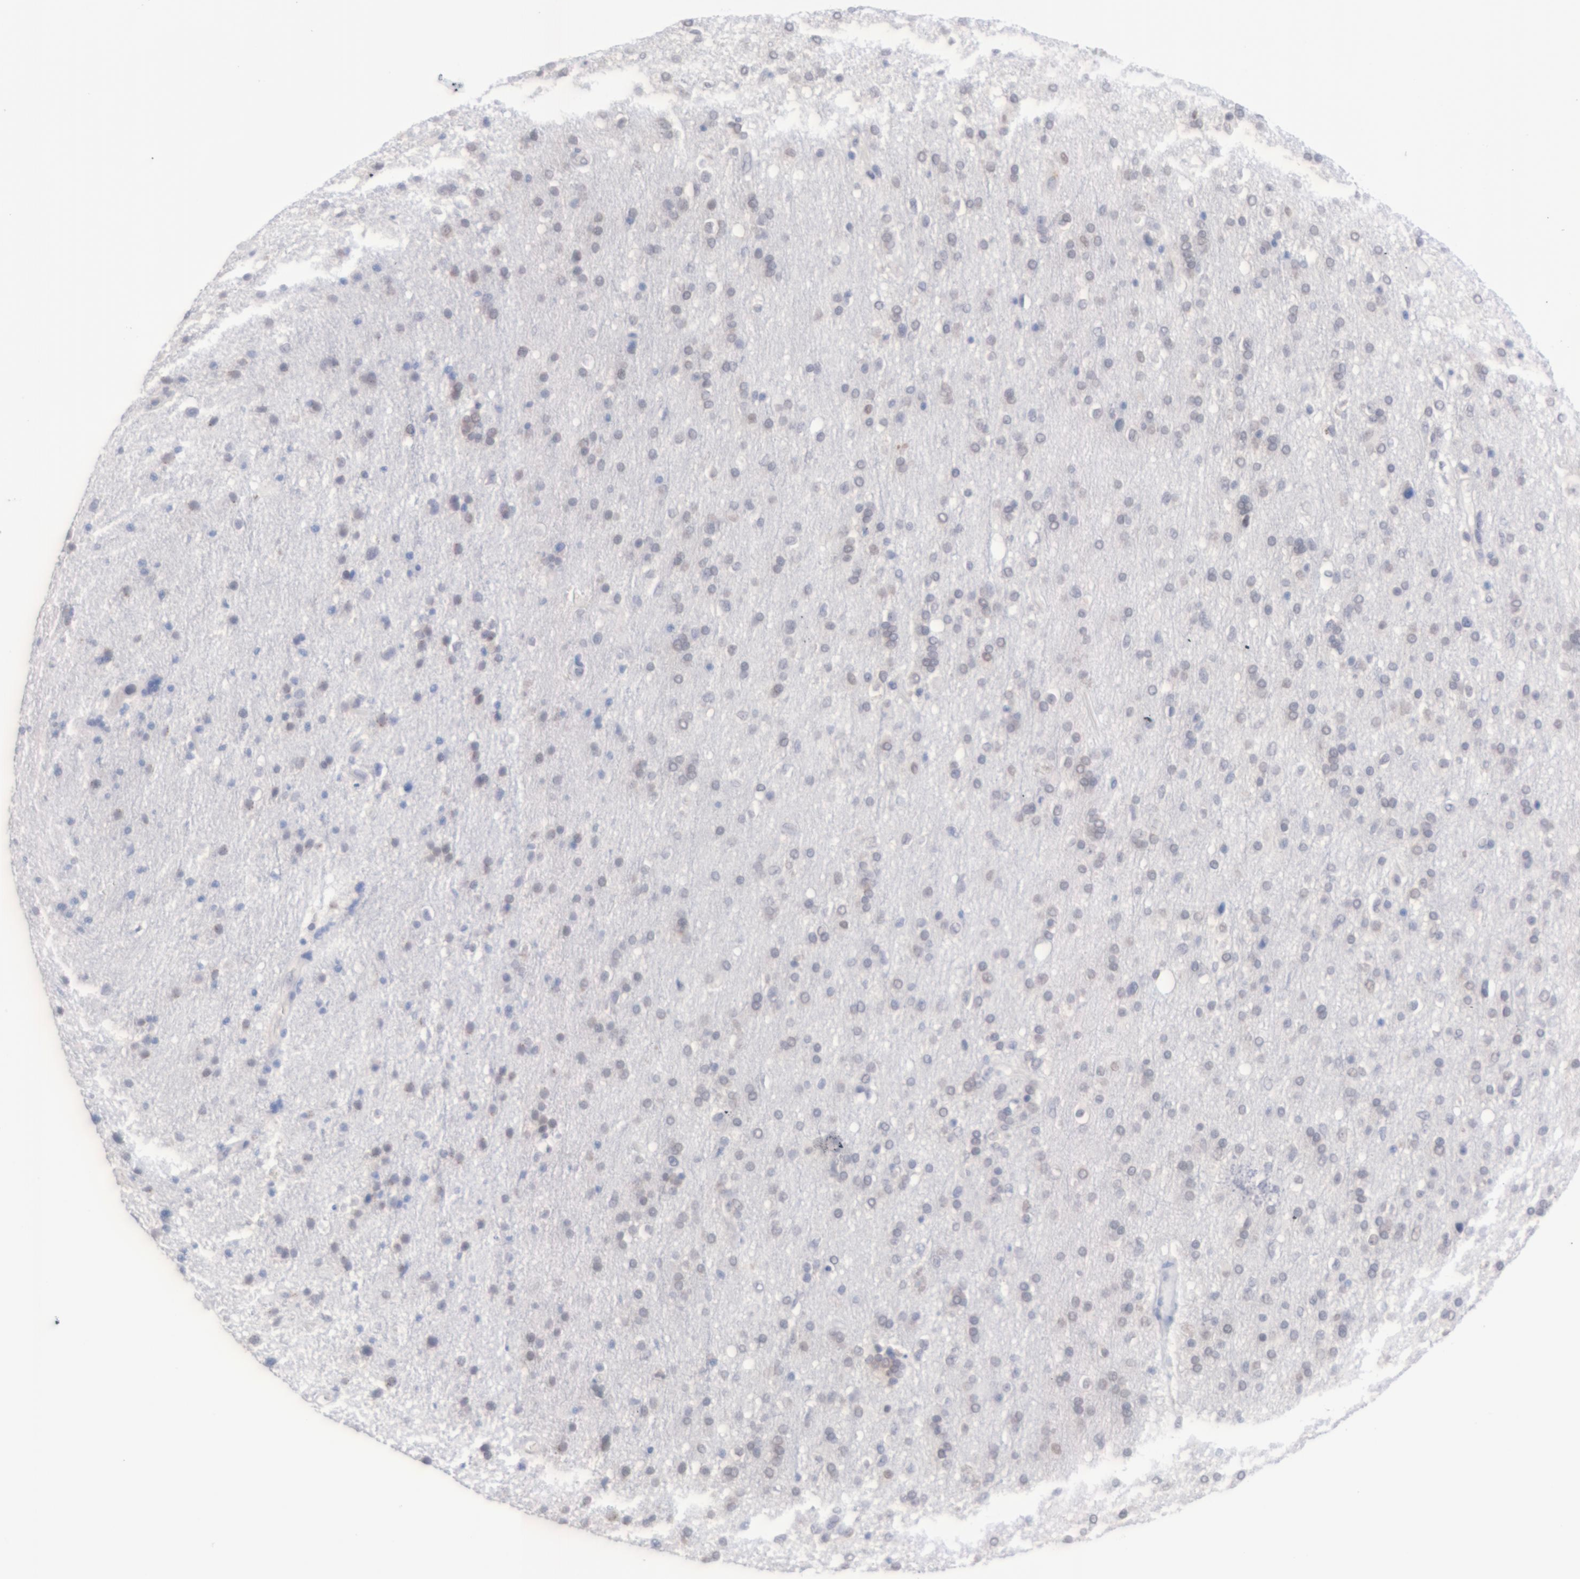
{"staining": {"intensity": "weak", "quantity": "<25%", "location": "cytoplasmic/membranous"}, "tissue": "glioma", "cell_type": "Tumor cells", "image_type": "cancer", "snomed": [{"axis": "morphology", "description": "Glioma, malignant, High grade"}, {"axis": "topography", "description": "Brain"}], "caption": "This is an IHC micrograph of human glioma. There is no positivity in tumor cells.", "gene": "MGAM", "patient": {"sex": "male", "age": 33}}